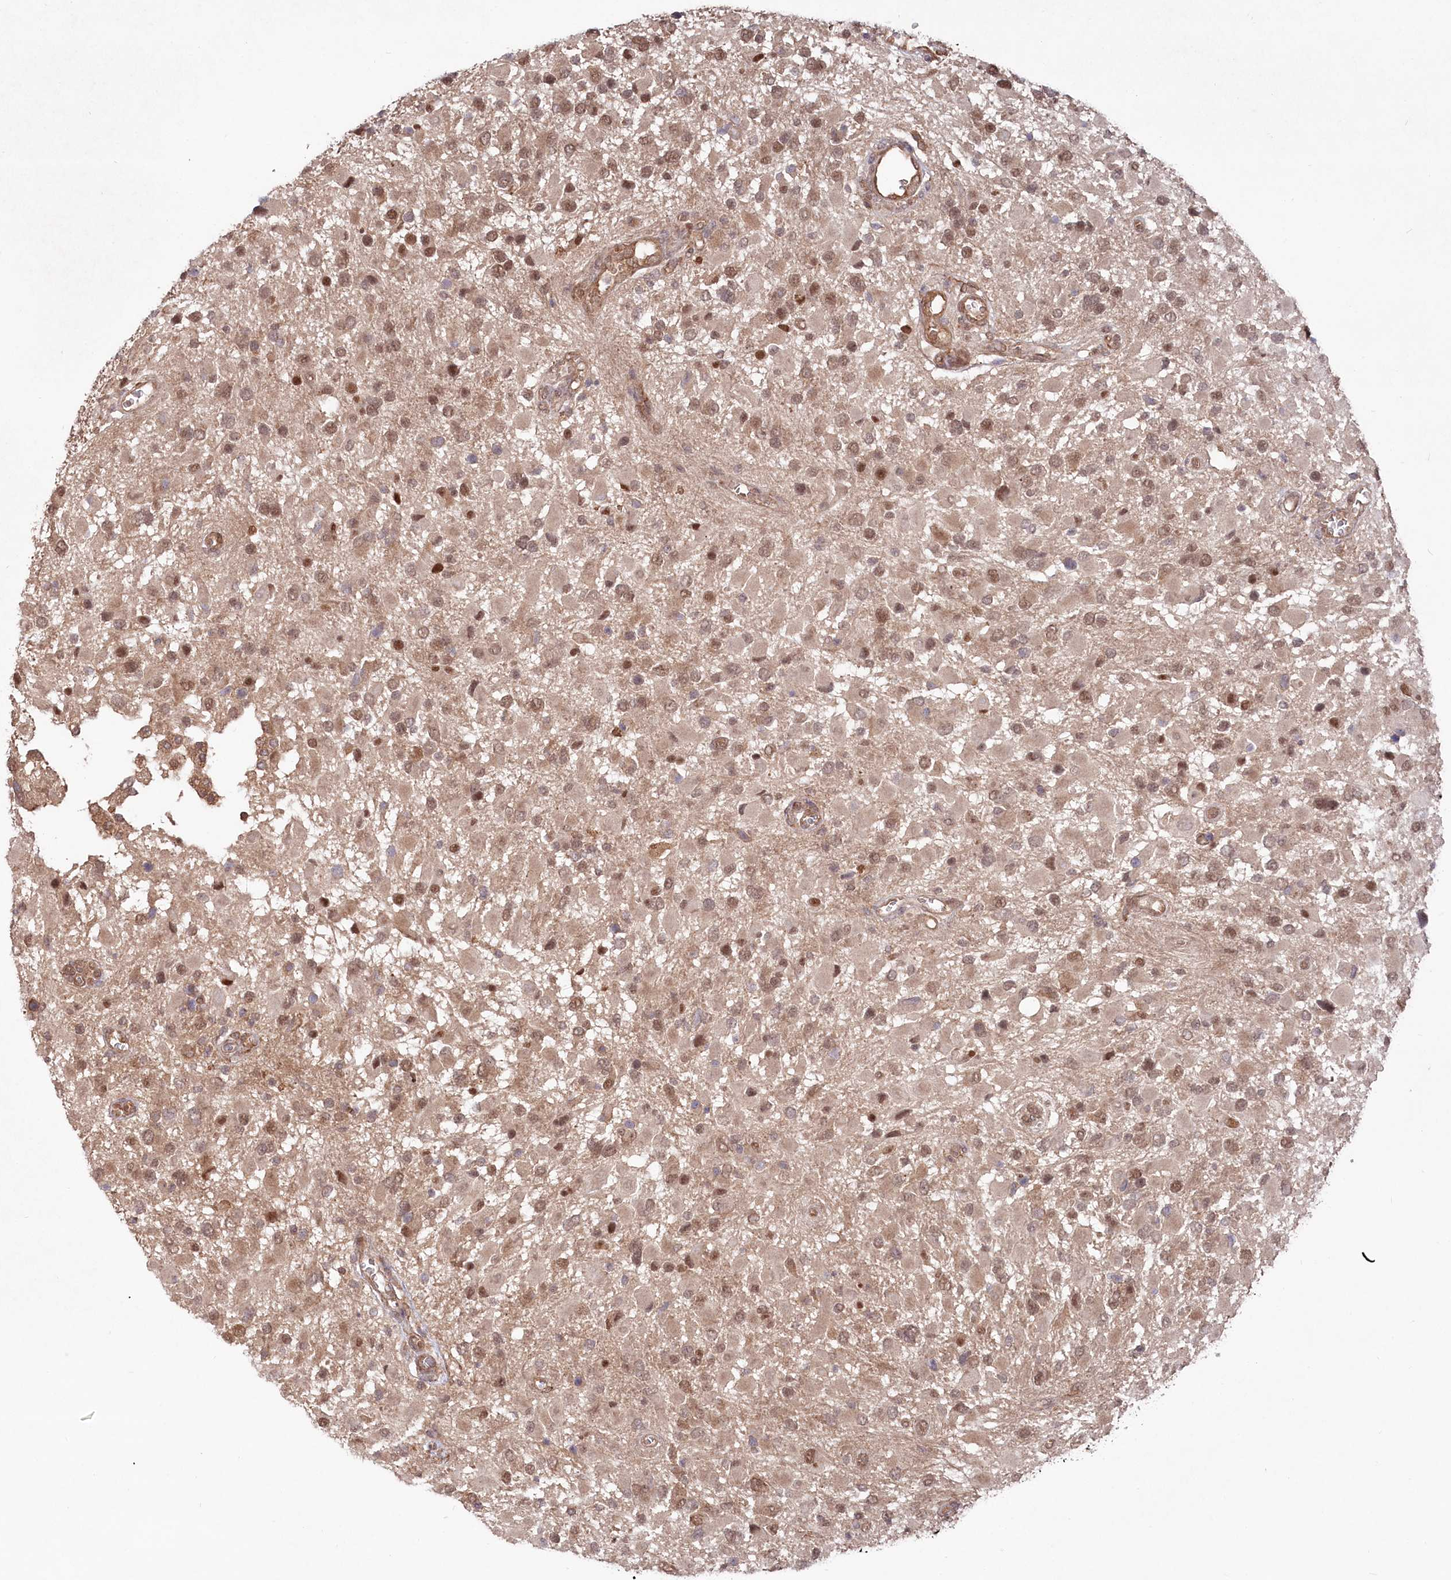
{"staining": {"intensity": "moderate", "quantity": ">75%", "location": "cytoplasmic/membranous,nuclear"}, "tissue": "glioma", "cell_type": "Tumor cells", "image_type": "cancer", "snomed": [{"axis": "morphology", "description": "Glioma, malignant, High grade"}, {"axis": "topography", "description": "Brain"}], "caption": "Glioma stained with IHC shows moderate cytoplasmic/membranous and nuclear staining in about >75% of tumor cells. (Brightfield microscopy of DAB IHC at high magnification).", "gene": "PSMA1", "patient": {"sex": "male", "age": 53}}